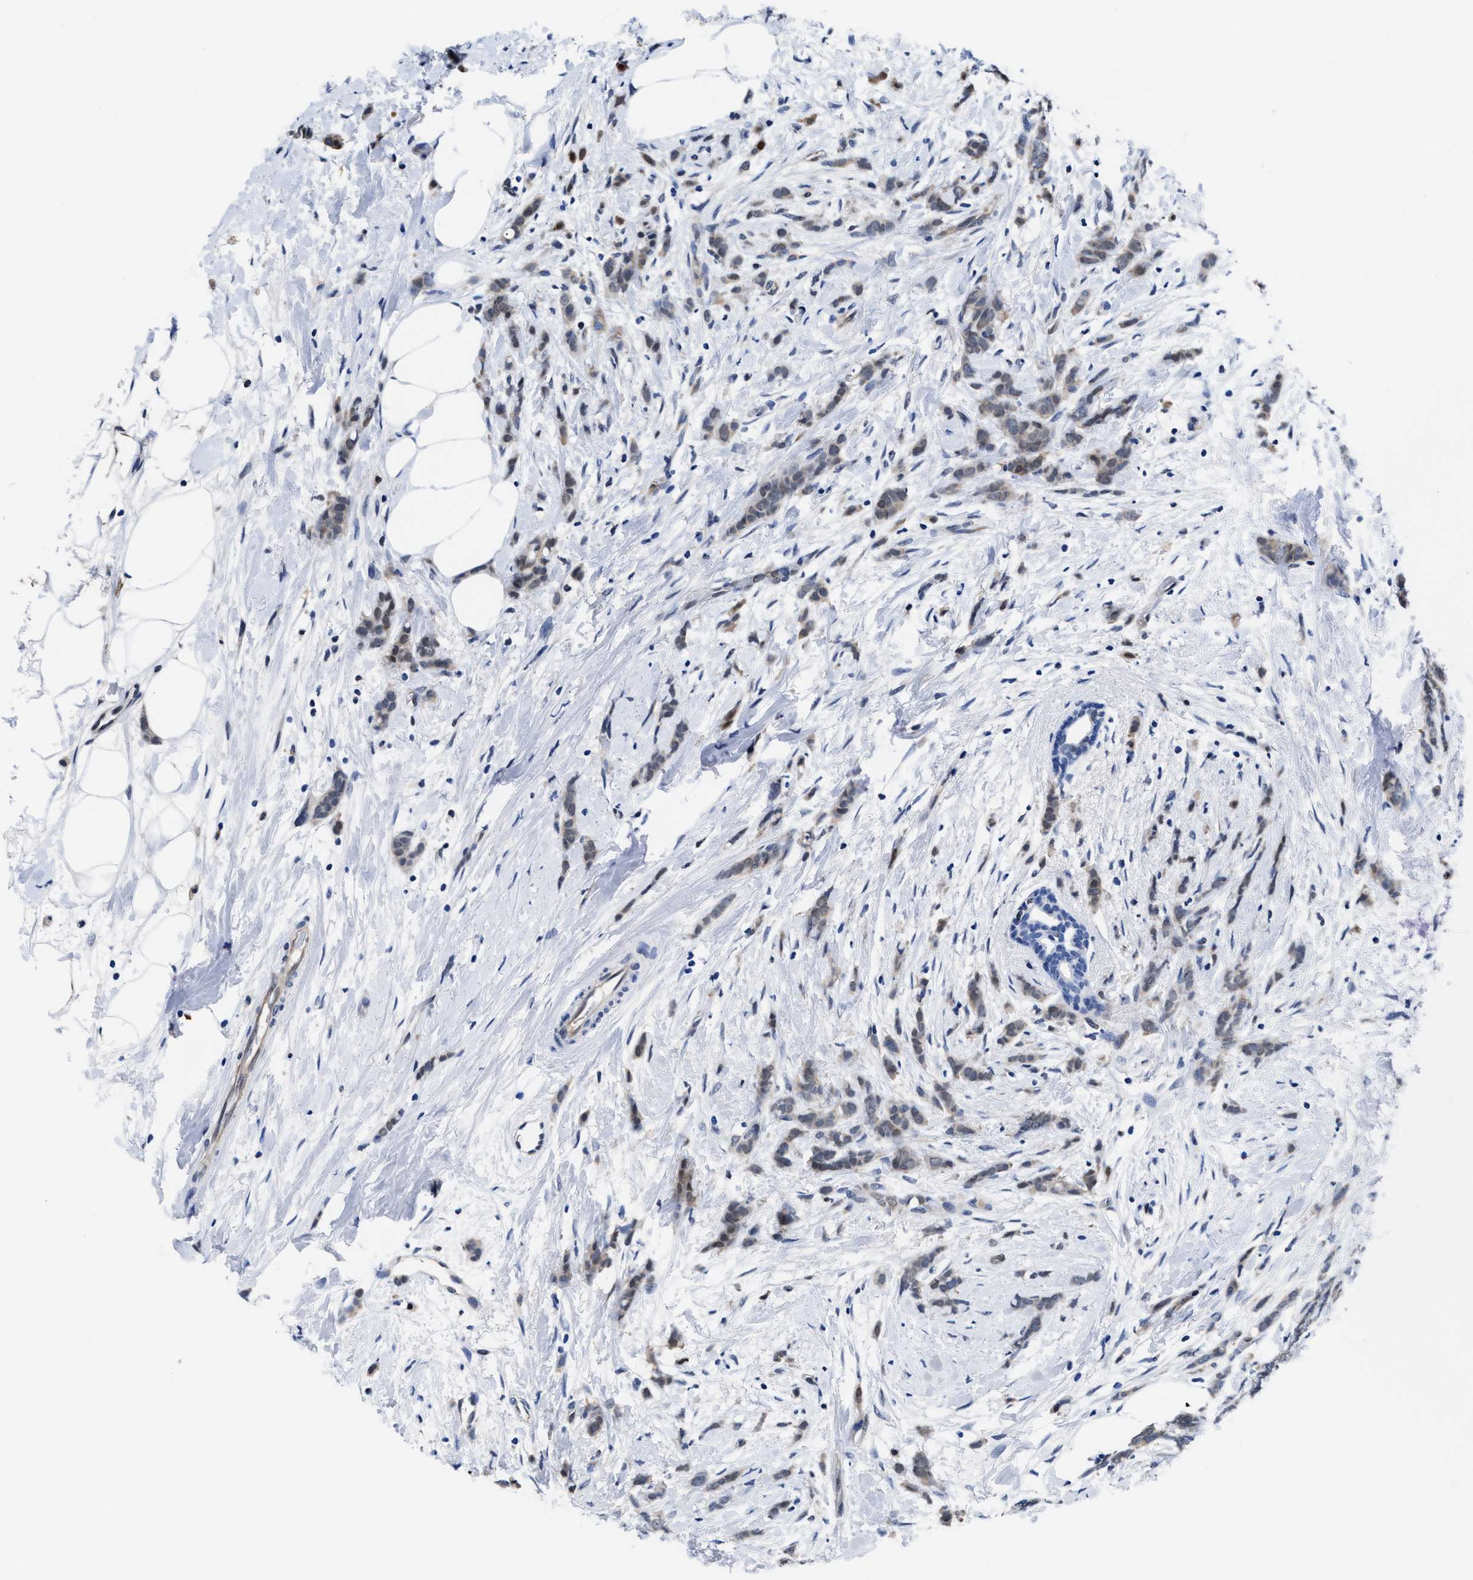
{"staining": {"intensity": "weak", "quantity": ">75%", "location": "cytoplasmic/membranous,nuclear"}, "tissue": "breast cancer", "cell_type": "Tumor cells", "image_type": "cancer", "snomed": [{"axis": "morphology", "description": "Lobular carcinoma, in situ"}, {"axis": "morphology", "description": "Lobular carcinoma"}, {"axis": "topography", "description": "Breast"}], "caption": "Approximately >75% of tumor cells in human breast cancer (lobular carcinoma) exhibit weak cytoplasmic/membranous and nuclear protein positivity as visualized by brown immunohistochemical staining.", "gene": "ACLY", "patient": {"sex": "female", "age": 41}}